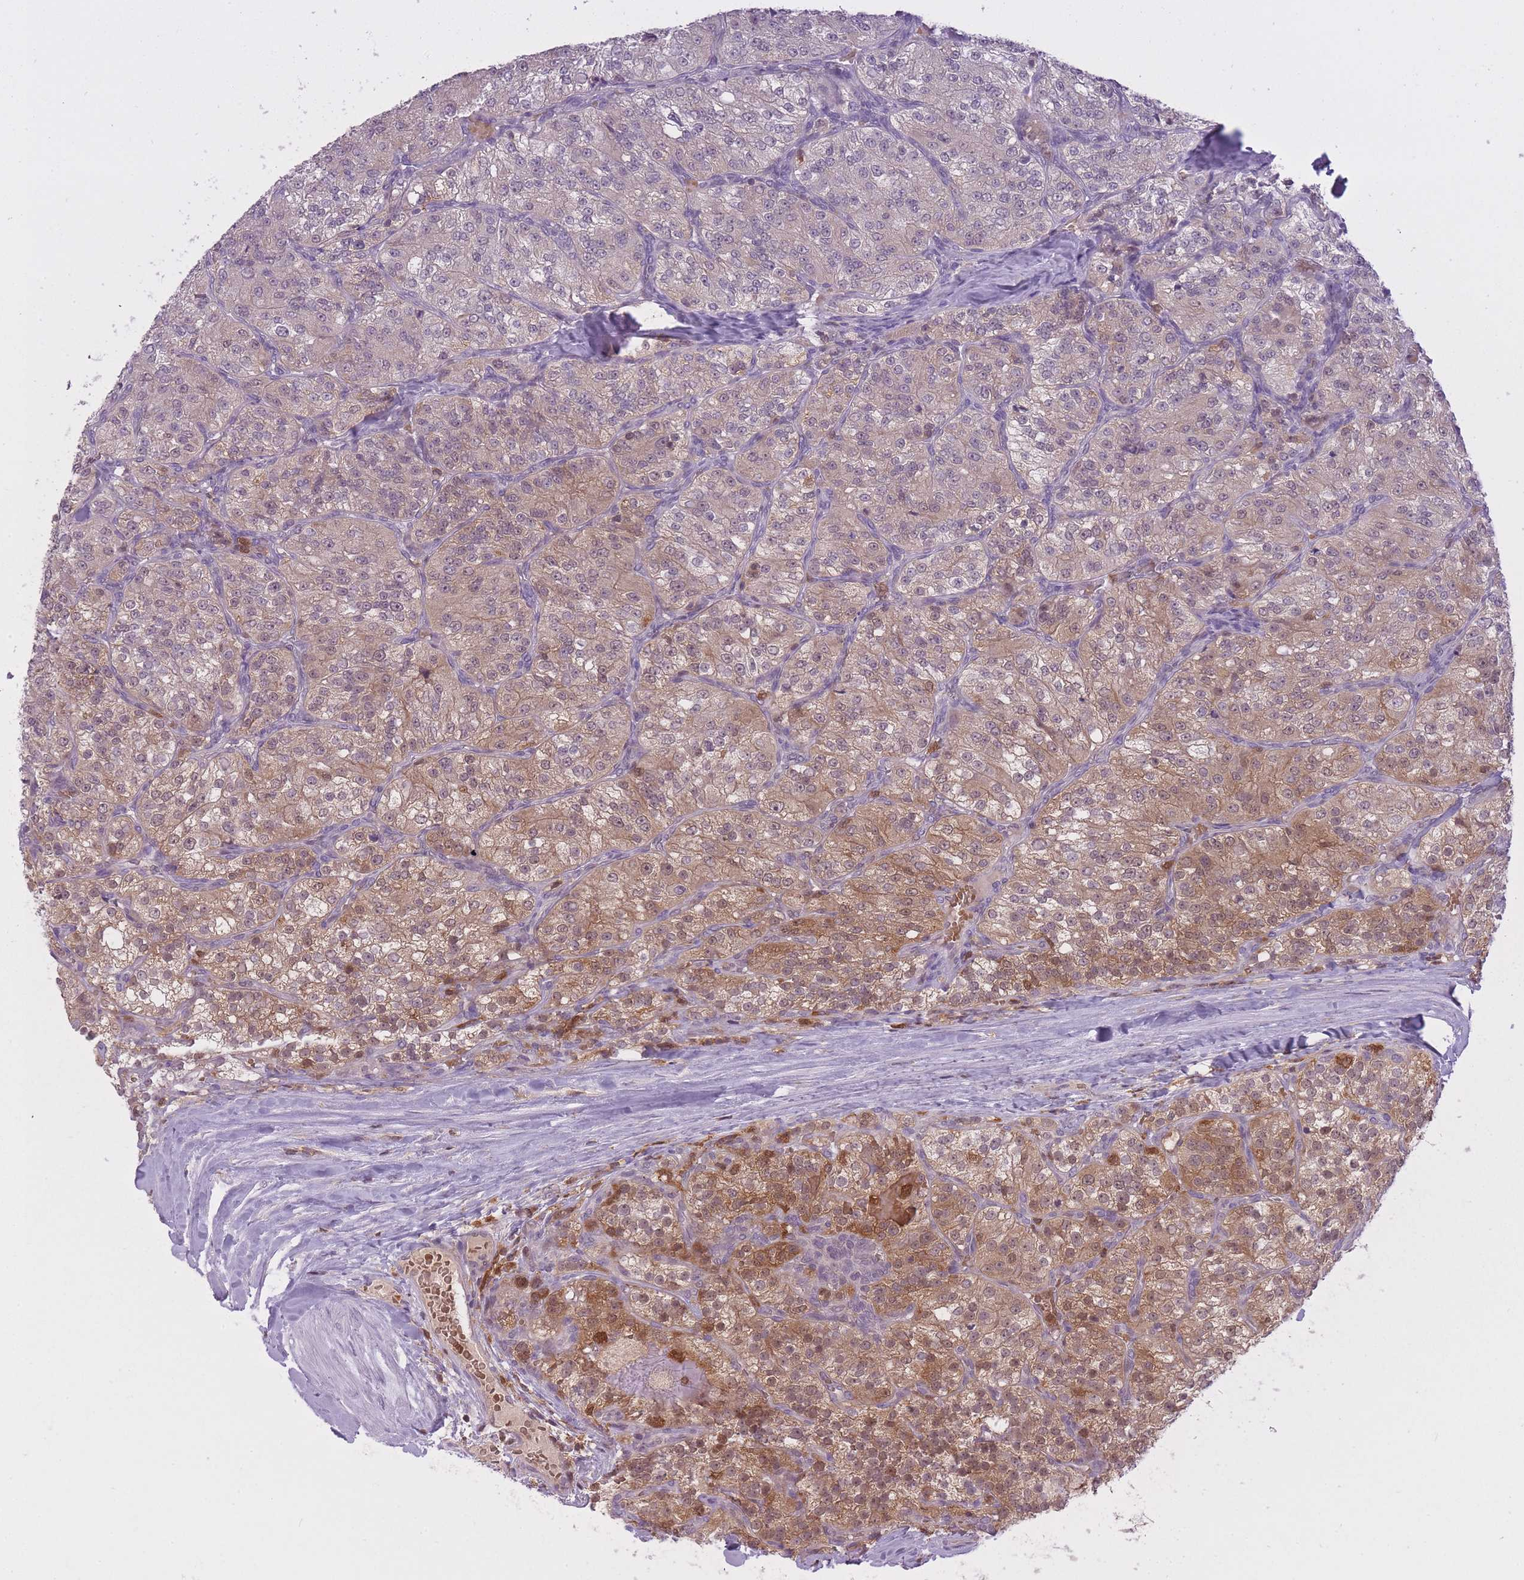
{"staining": {"intensity": "strong", "quantity": "25%-75%", "location": "cytoplasmic/membranous,nuclear"}, "tissue": "renal cancer", "cell_type": "Tumor cells", "image_type": "cancer", "snomed": [{"axis": "morphology", "description": "Adenocarcinoma, NOS"}, {"axis": "topography", "description": "Kidney"}], "caption": "Immunohistochemical staining of renal cancer demonstrates high levels of strong cytoplasmic/membranous and nuclear expression in approximately 25%-75% of tumor cells. (brown staining indicates protein expression, while blue staining denotes nuclei).", "gene": "CXorf38", "patient": {"sex": "female", "age": 63}}